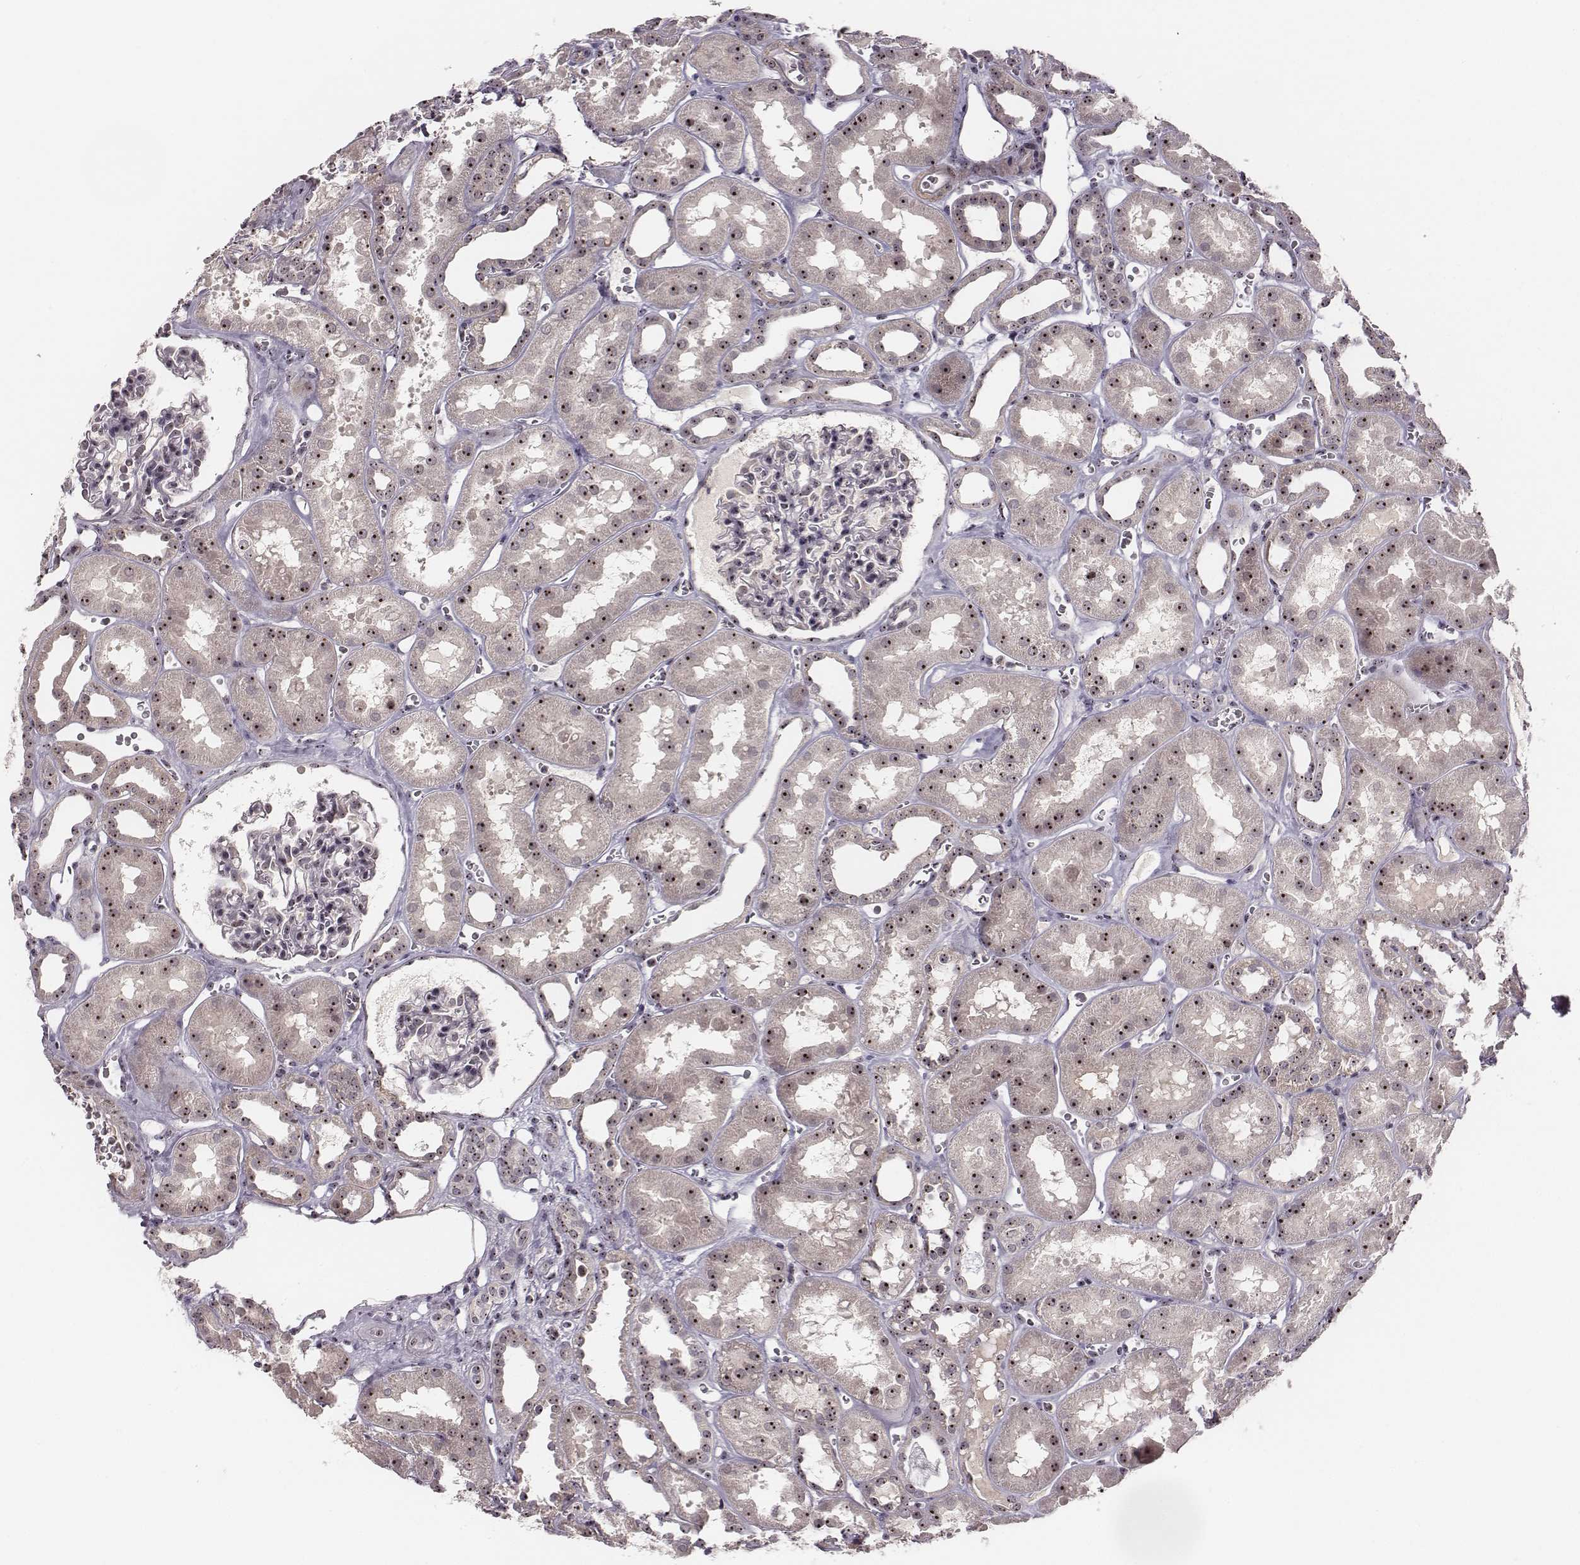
{"staining": {"intensity": "weak", "quantity": ">75%", "location": "nuclear"}, "tissue": "kidney", "cell_type": "Cells in glomeruli", "image_type": "normal", "snomed": [{"axis": "morphology", "description": "Normal tissue, NOS"}, {"axis": "topography", "description": "Kidney"}], "caption": "Immunohistochemistry (IHC) image of unremarkable kidney: kidney stained using immunohistochemistry displays low levels of weak protein expression localized specifically in the nuclear of cells in glomeruli, appearing as a nuclear brown color.", "gene": "NOP56", "patient": {"sex": "female", "age": 41}}